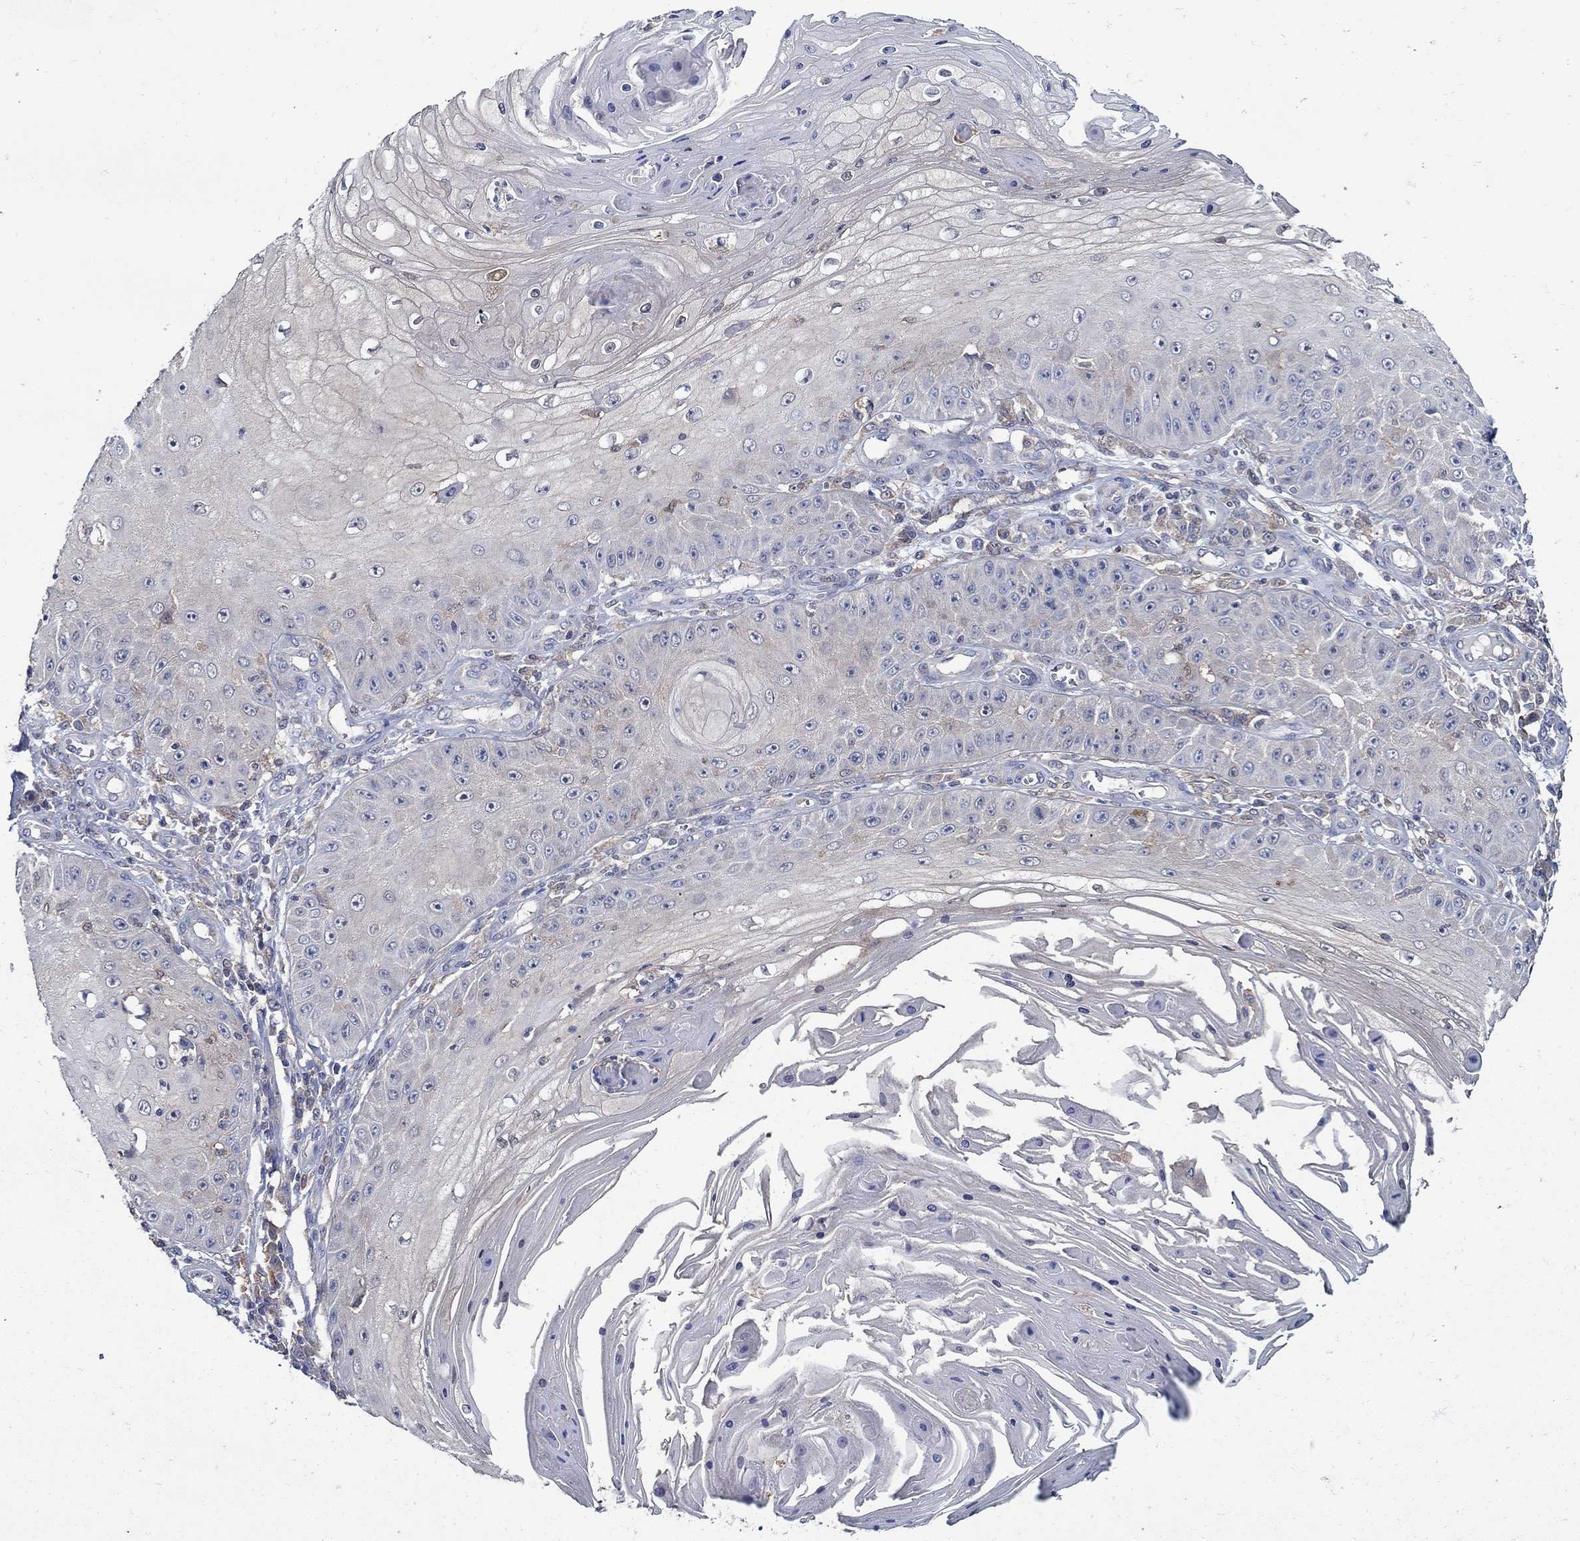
{"staining": {"intensity": "negative", "quantity": "none", "location": "none"}, "tissue": "skin cancer", "cell_type": "Tumor cells", "image_type": "cancer", "snomed": [{"axis": "morphology", "description": "Squamous cell carcinoma, NOS"}, {"axis": "topography", "description": "Skin"}], "caption": "An image of human skin cancer is negative for staining in tumor cells.", "gene": "MTHFR", "patient": {"sex": "male", "age": 70}}